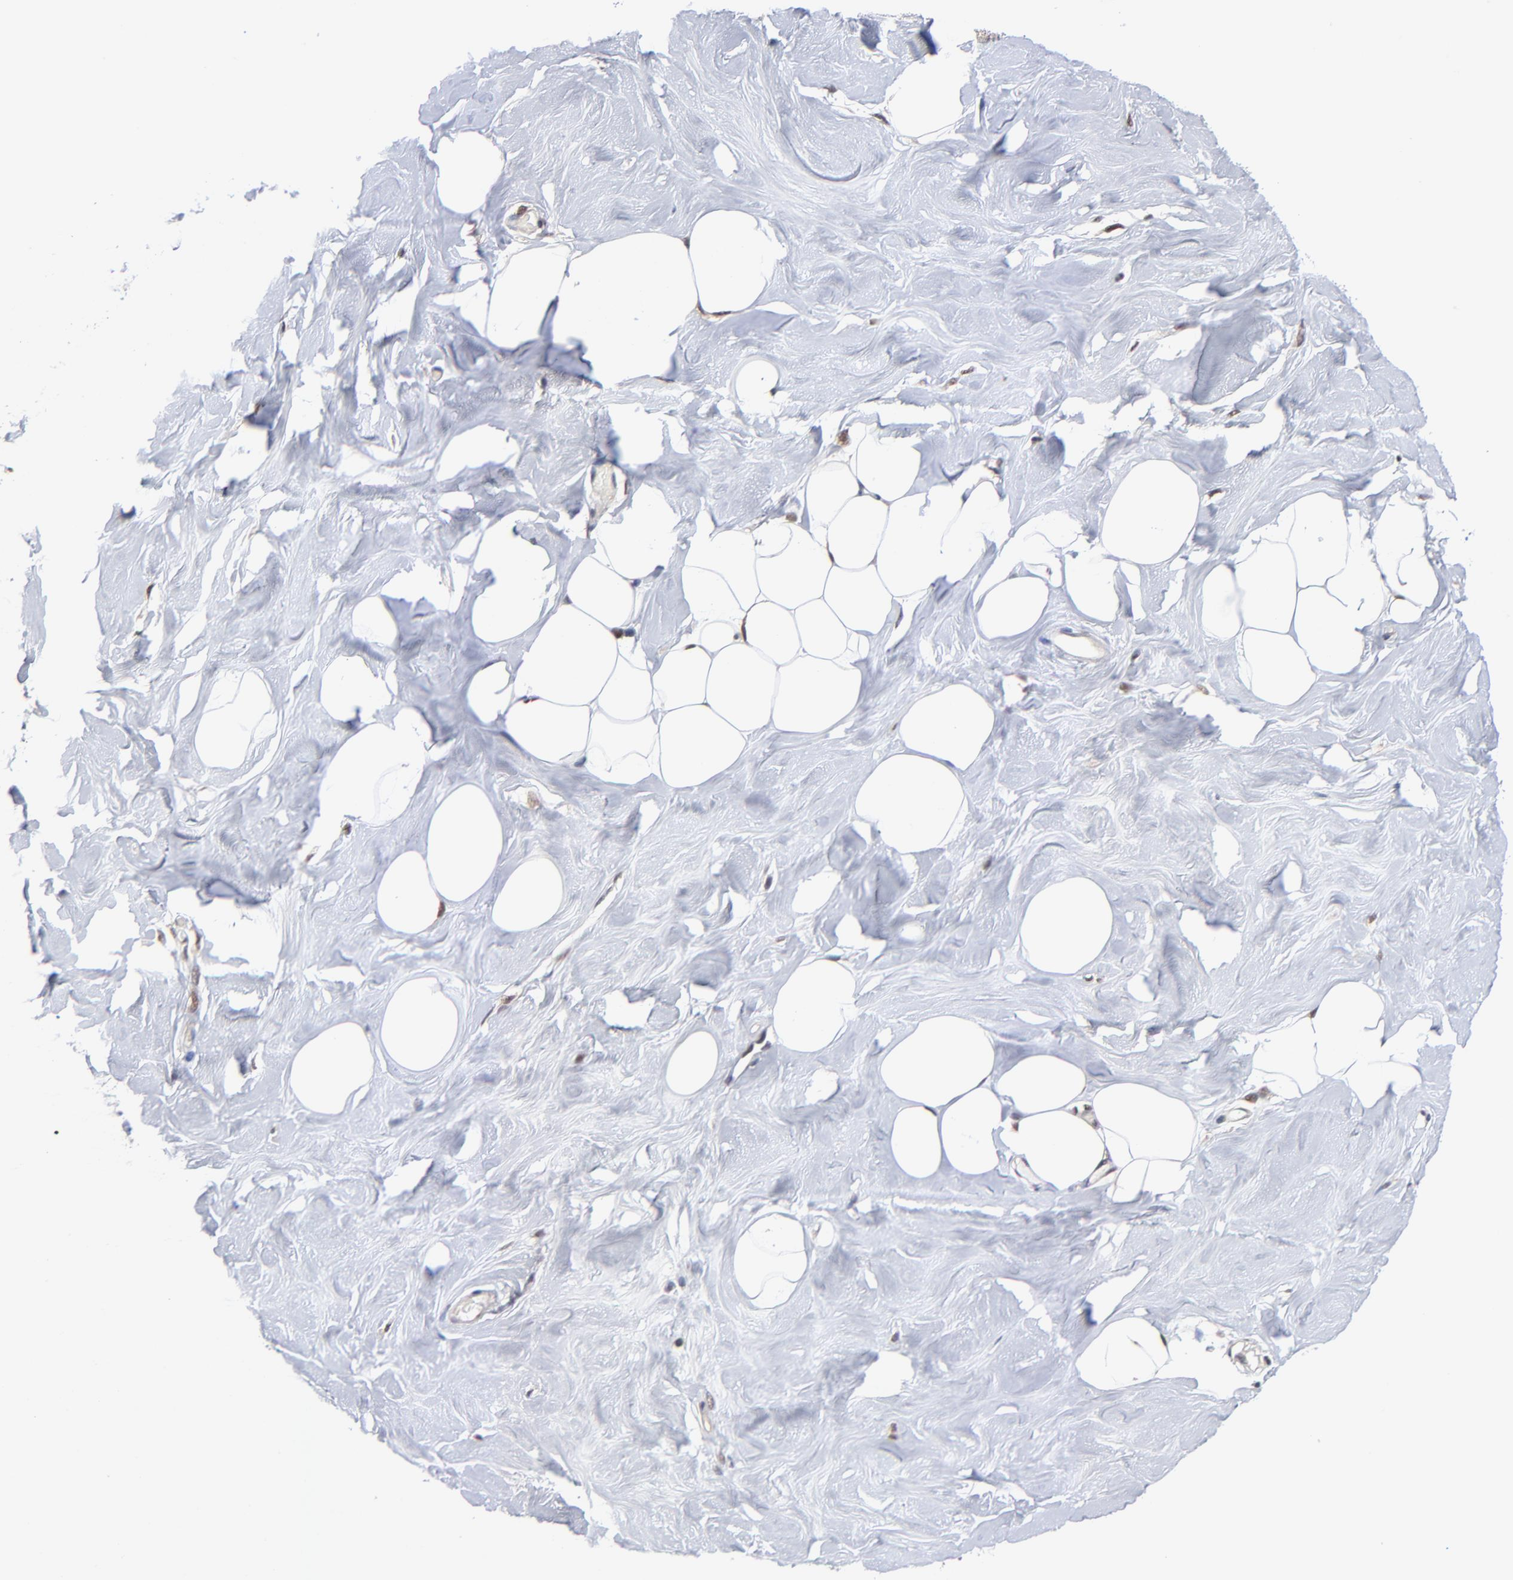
{"staining": {"intensity": "weak", "quantity": ">75%", "location": "nuclear"}, "tissue": "breast", "cell_type": "Adipocytes", "image_type": "normal", "snomed": [{"axis": "morphology", "description": "Normal tissue, NOS"}, {"axis": "topography", "description": "Breast"}, {"axis": "topography", "description": "Soft tissue"}], "caption": "Benign breast was stained to show a protein in brown. There is low levels of weak nuclear positivity in approximately >75% of adipocytes. (Stains: DAB (3,3'-diaminobenzidine) in brown, nuclei in blue, Microscopy: brightfield microscopy at high magnification).", "gene": "PSMC4", "patient": {"sex": "female", "age": 25}}